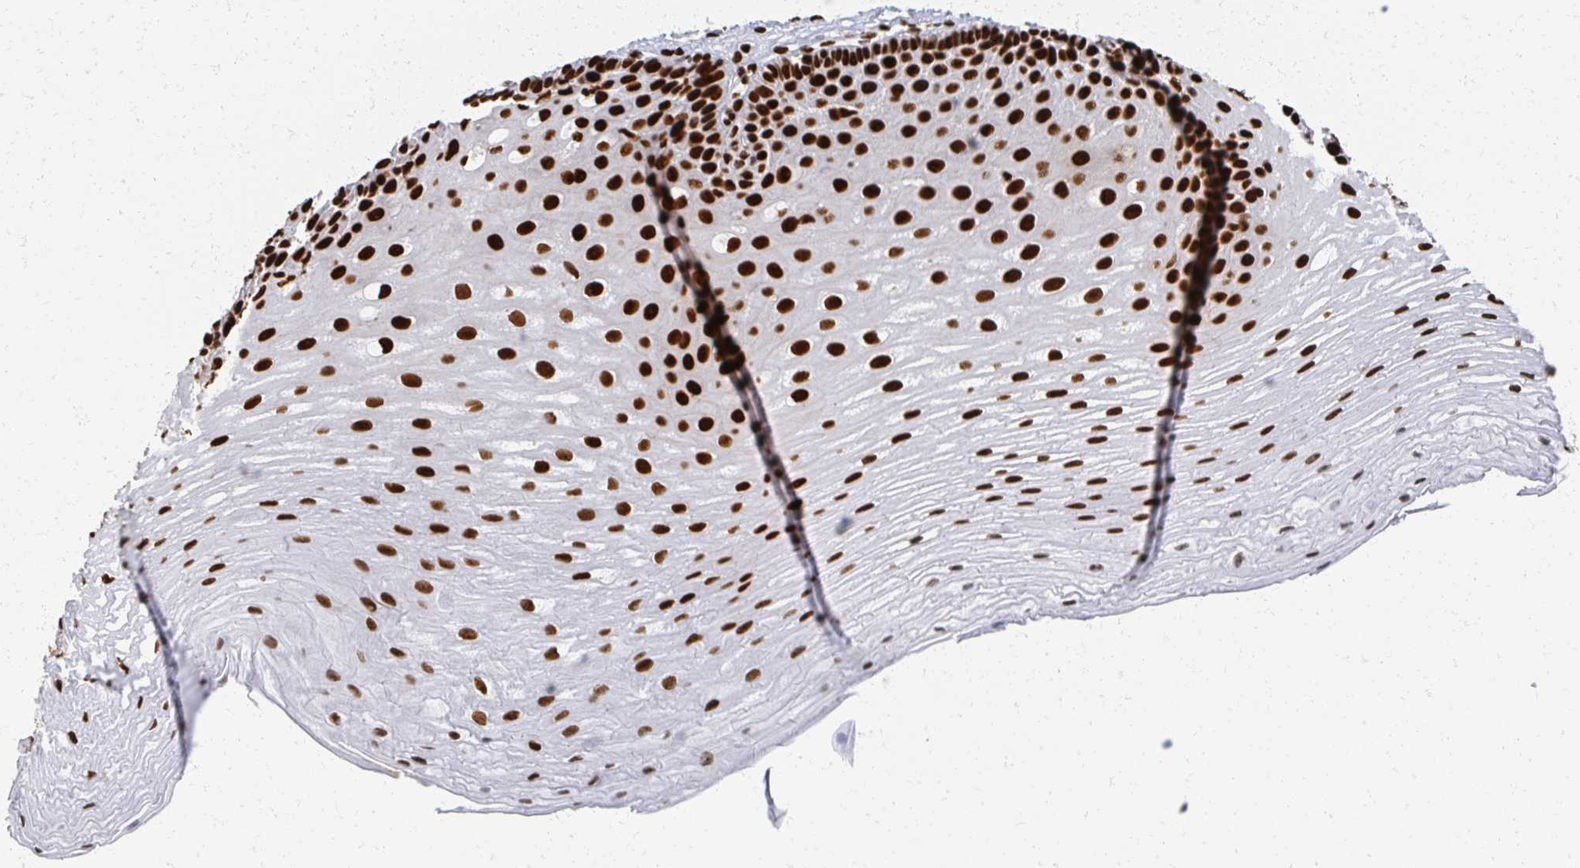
{"staining": {"intensity": "strong", "quantity": ">75%", "location": "nuclear"}, "tissue": "esophagus", "cell_type": "Squamous epithelial cells", "image_type": "normal", "snomed": [{"axis": "morphology", "description": "Normal tissue, NOS"}, {"axis": "topography", "description": "Esophagus"}], "caption": "Unremarkable esophagus exhibits strong nuclear positivity in approximately >75% of squamous epithelial cells, visualized by immunohistochemistry.", "gene": "RBBP4", "patient": {"sex": "male", "age": 62}}